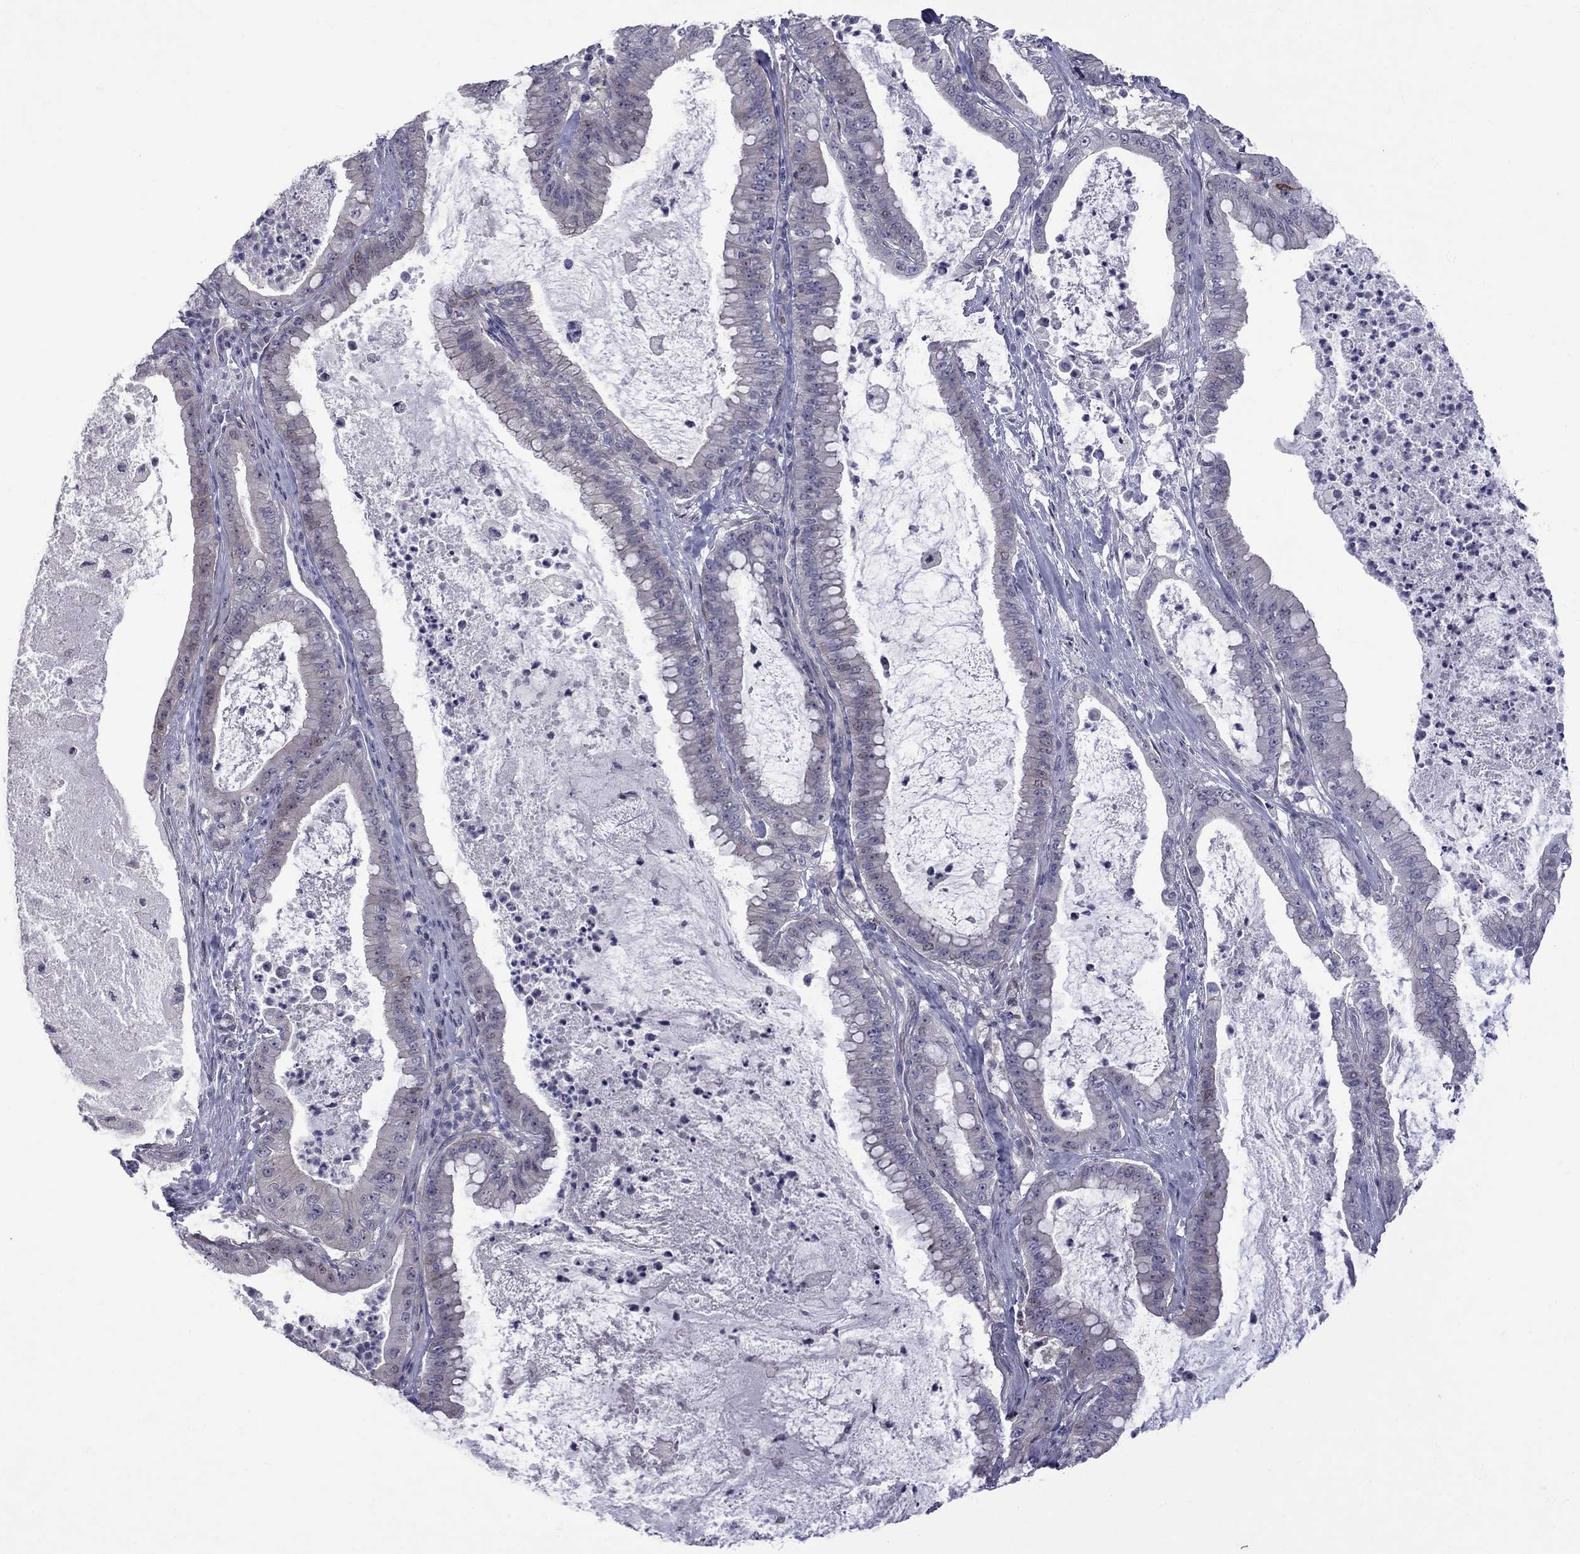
{"staining": {"intensity": "negative", "quantity": "none", "location": "none"}, "tissue": "pancreatic cancer", "cell_type": "Tumor cells", "image_type": "cancer", "snomed": [{"axis": "morphology", "description": "Adenocarcinoma, NOS"}, {"axis": "topography", "description": "Pancreas"}], "caption": "Adenocarcinoma (pancreatic) was stained to show a protein in brown. There is no significant expression in tumor cells.", "gene": "NRARP", "patient": {"sex": "male", "age": 71}}